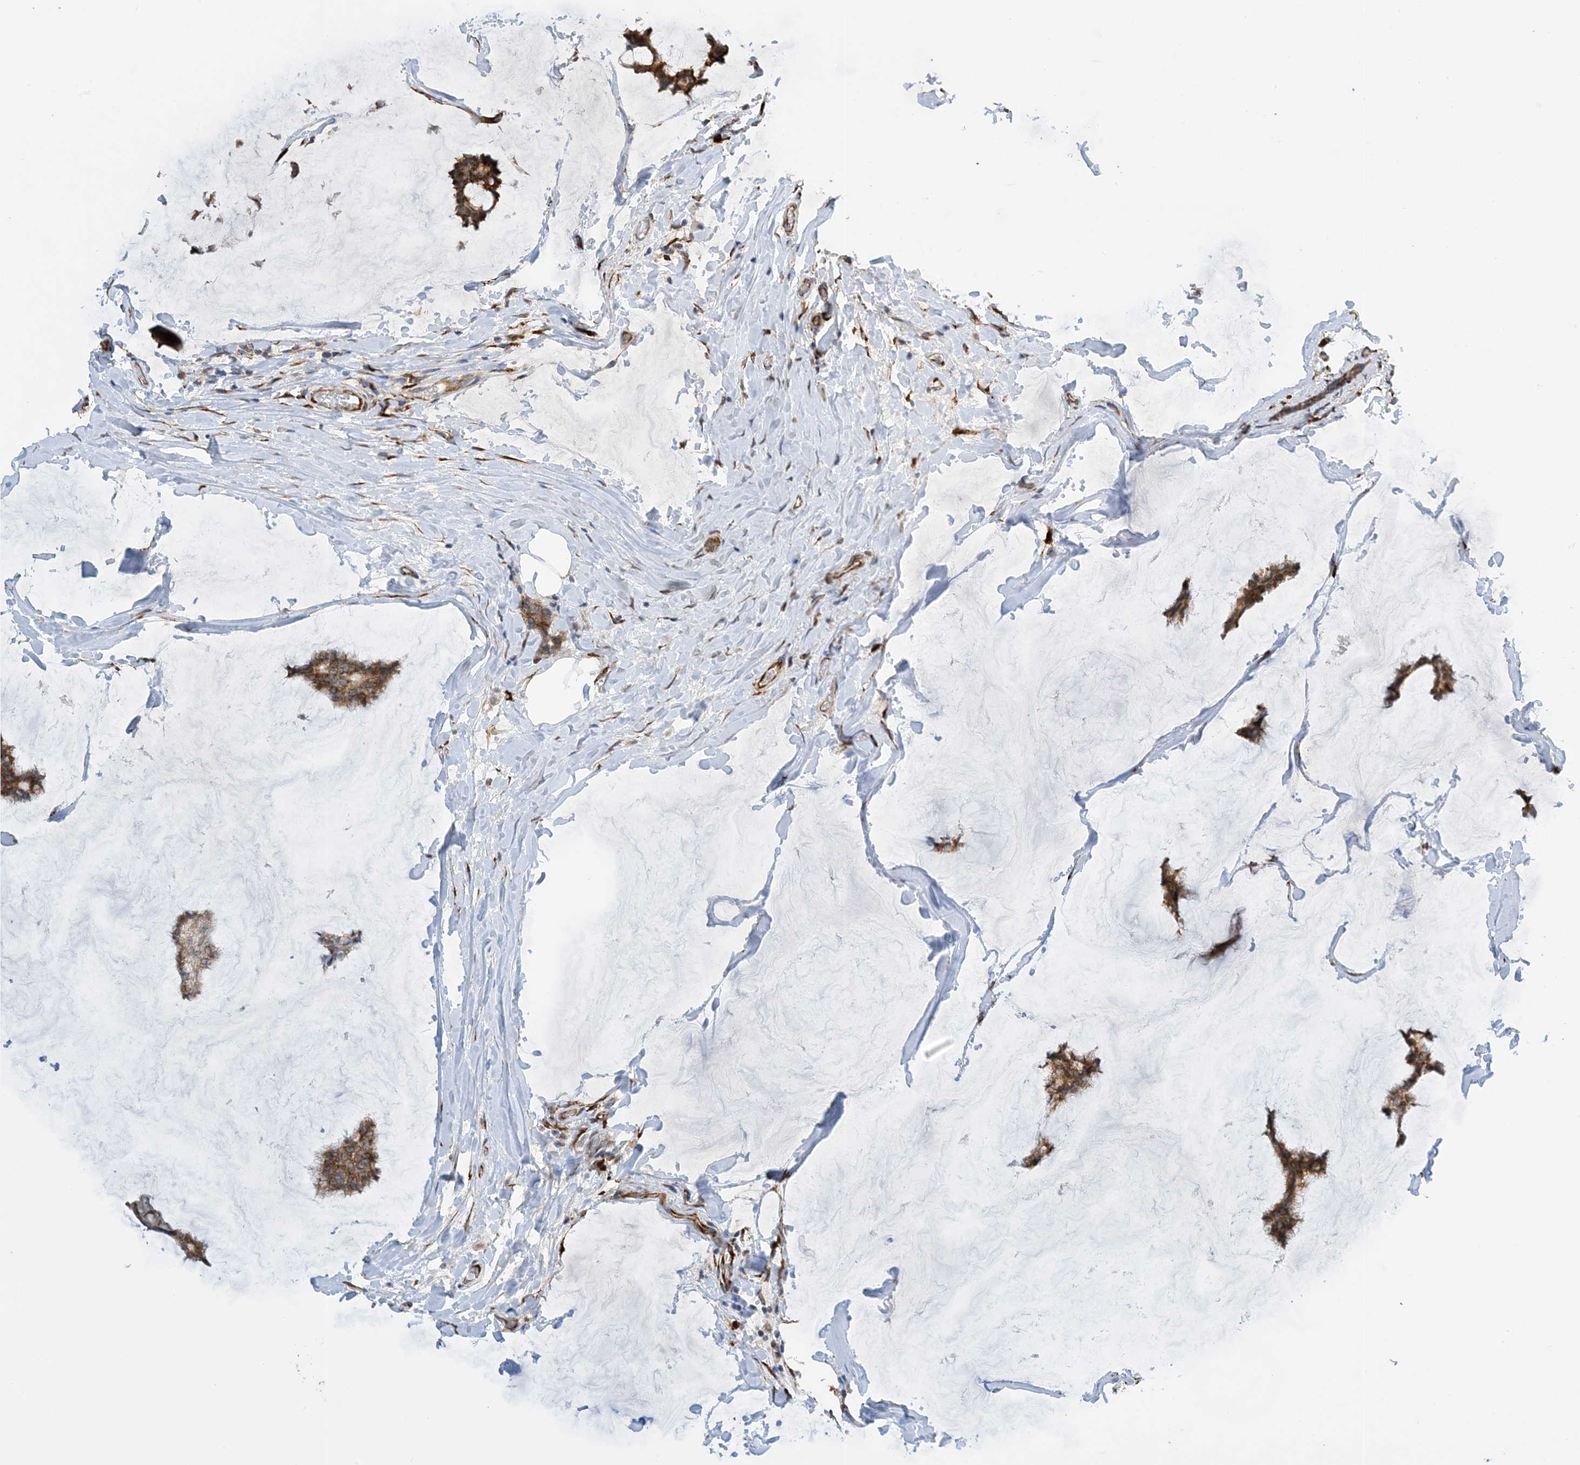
{"staining": {"intensity": "moderate", "quantity": ">75%", "location": "cytoplasmic/membranous"}, "tissue": "breast cancer", "cell_type": "Tumor cells", "image_type": "cancer", "snomed": [{"axis": "morphology", "description": "Duct carcinoma"}, {"axis": "topography", "description": "Breast"}], "caption": "The image reveals staining of breast invasive ductal carcinoma, revealing moderate cytoplasmic/membranous protein staining (brown color) within tumor cells. The staining was performed using DAB (3,3'-diaminobenzidine) to visualize the protein expression in brown, while the nuclei were stained in blue with hematoxylin (Magnification: 20x).", "gene": "ZBTB45", "patient": {"sex": "female", "age": 93}}